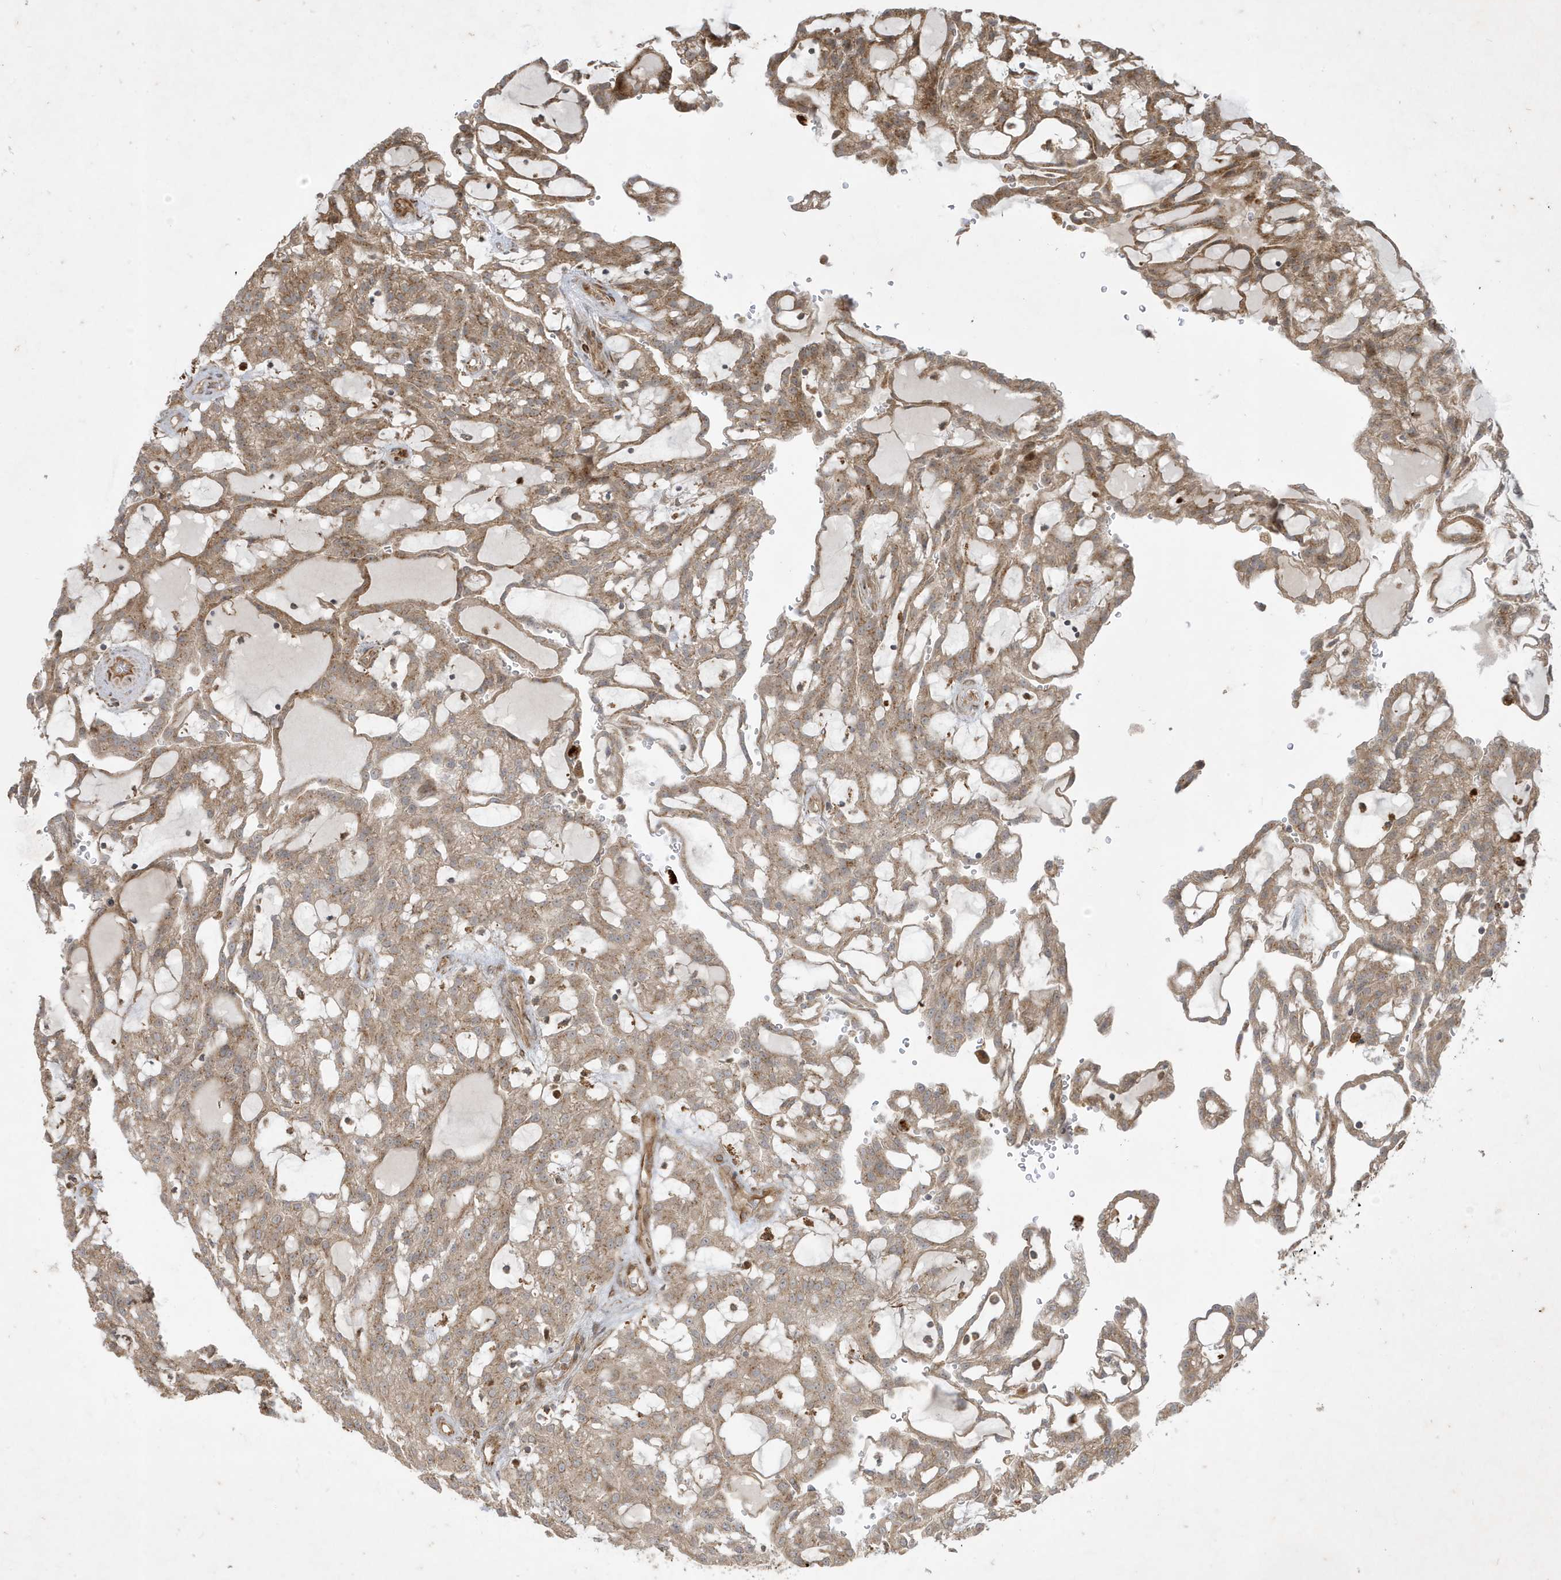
{"staining": {"intensity": "moderate", "quantity": ">75%", "location": "cytoplasmic/membranous"}, "tissue": "renal cancer", "cell_type": "Tumor cells", "image_type": "cancer", "snomed": [{"axis": "morphology", "description": "Adenocarcinoma, NOS"}, {"axis": "topography", "description": "Kidney"}], "caption": "This is an image of immunohistochemistry staining of renal cancer, which shows moderate positivity in the cytoplasmic/membranous of tumor cells.", "gene": "IFT57", "patient": {"sex": "male", "age": 63}}